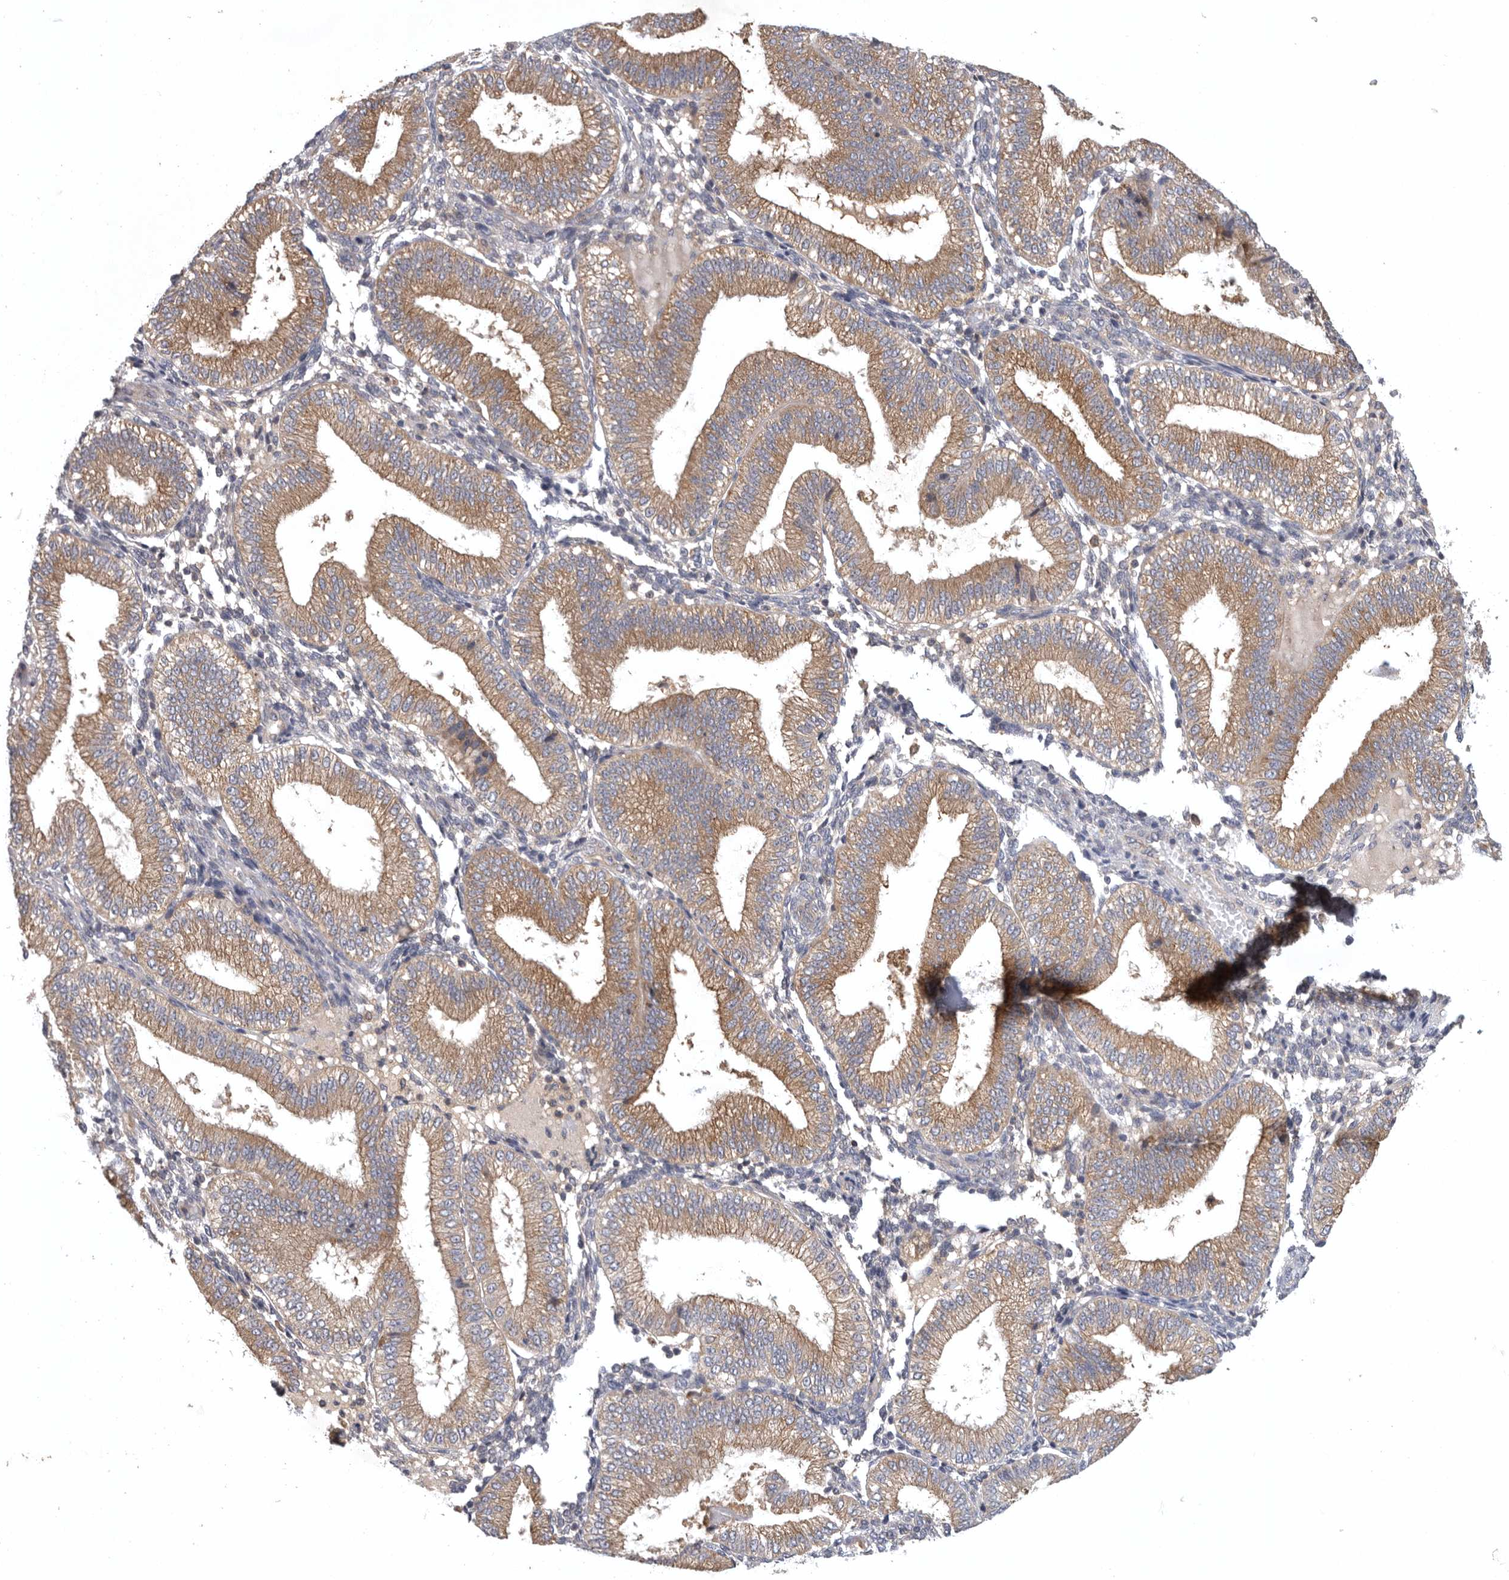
{"staining": {"intensity": "weak", "quantity": "<25%", "location": "cytoplasmic/membranous"}, "tissue": "endometrium", "cell_type": "Cells in endometrial stroma", "image_type": "normal", "snomed": [{"axis": "morphology", "description": "Normal tissue, NOS"}, {"axis": "topography", "description": "Endometrium"}], "caption": "IHC micrograph of normal human endometrium stained for a protein (brown), which exhibits no positivity in cells in endometrial stroma. The staining is performed using DAB (3,3'-diaminobenzidine) brown chromogen with nuclei counter-stained in using hematoxylin.", "gene": "C1orf109", "patient": {"sex": "female", "age": 39}}